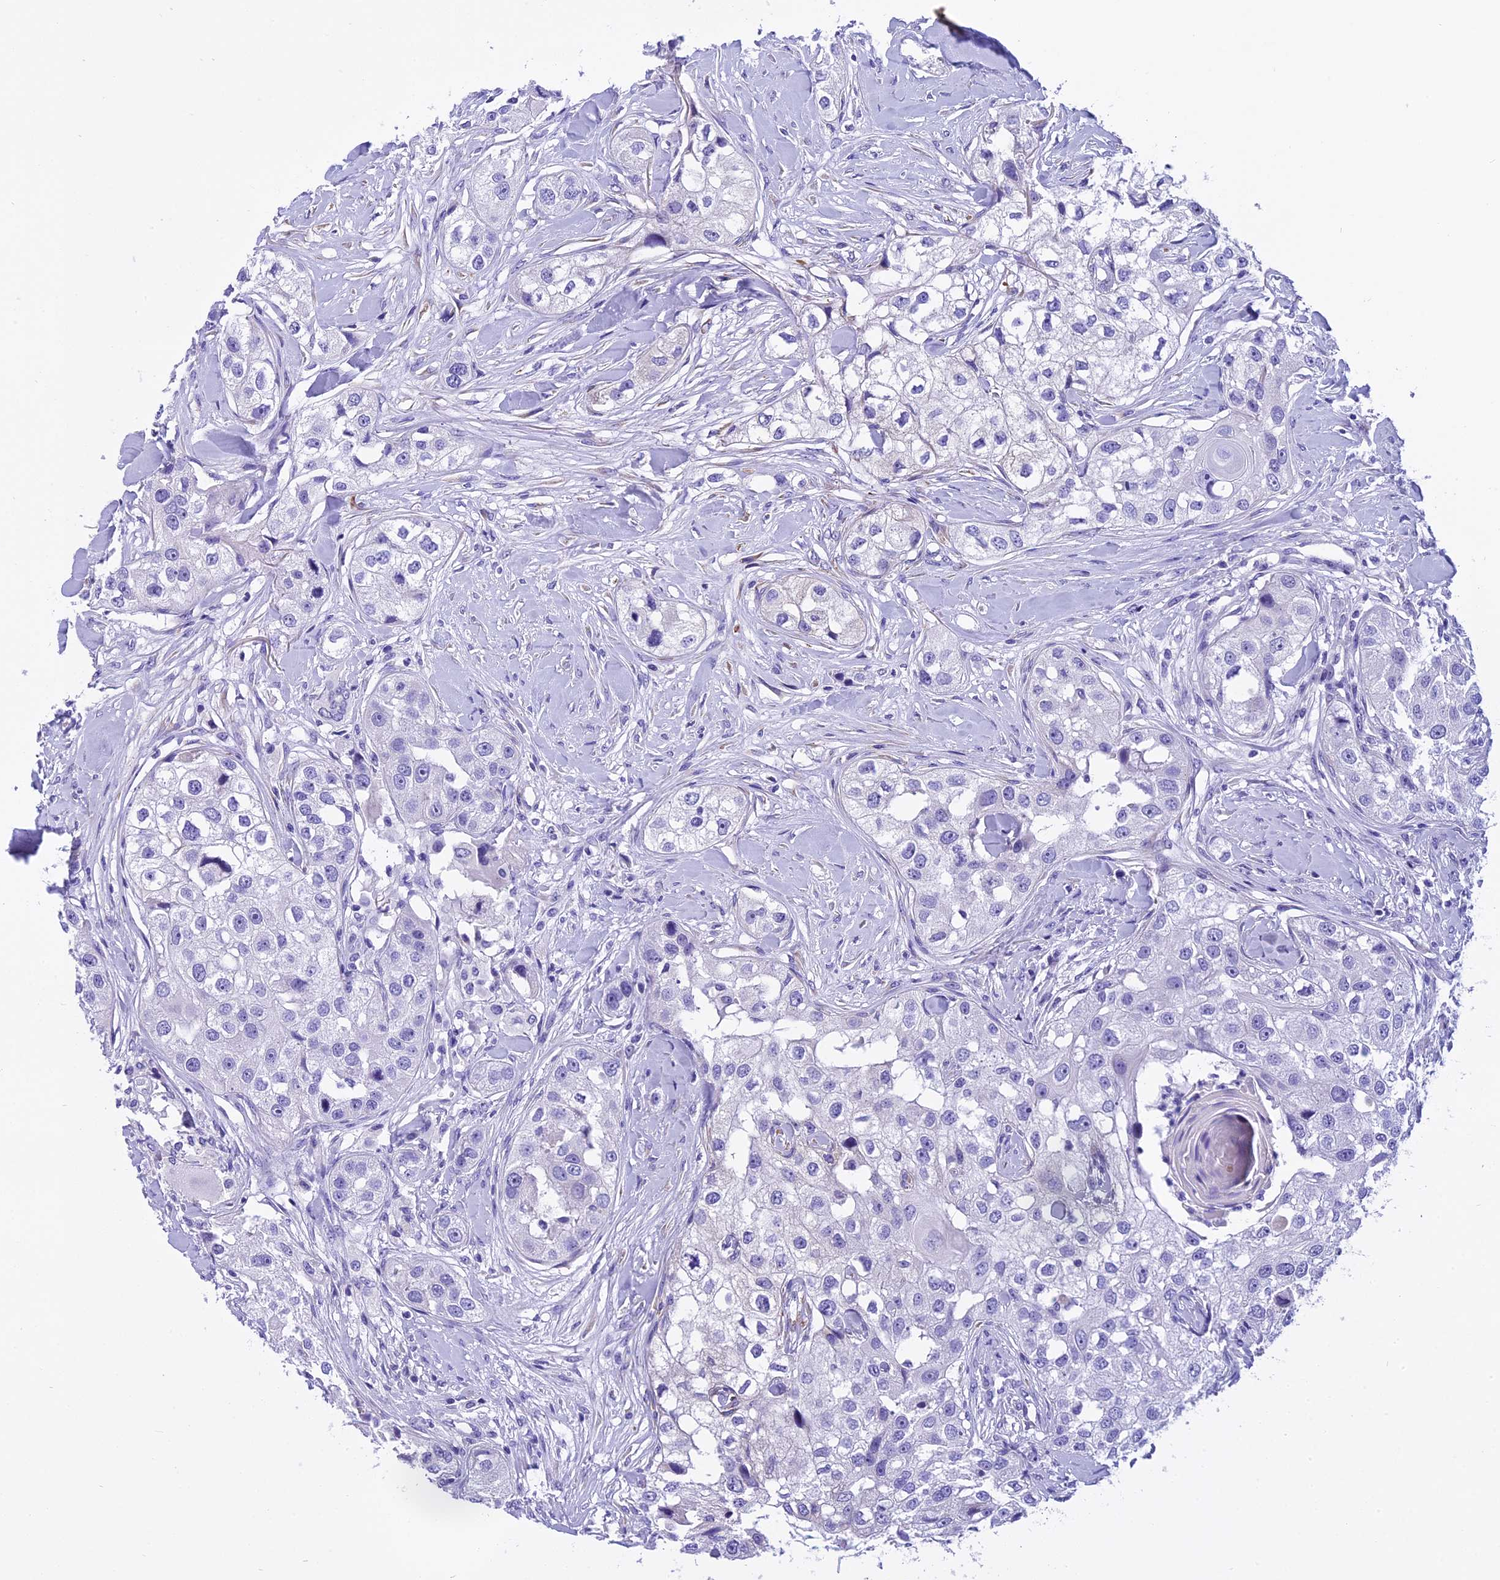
{"staining": {"intensity": "negative", "quantity": "none", "location": "none"}, "tissue": "head and neck cancer", "cell_type": "Tumor cells", "image_type": "cancer", "snomed": [{"axis": "morphology", "description": "Normal tissue, NOS"}, {"axis": "morphology", "description": "Squamous cell carcinoma, NOS"}, {"axis": "topography", "description": "Skeletal muscle"}, {"axis": "topography", "description": "Head-Neck"}], "caption": "Immunohistochemistry of human head and neck squamous cell carcinoma exhibits no staining in tumor cells.", "gene": "KCTD14", "patient": {"sex": "male", "age": 51}}